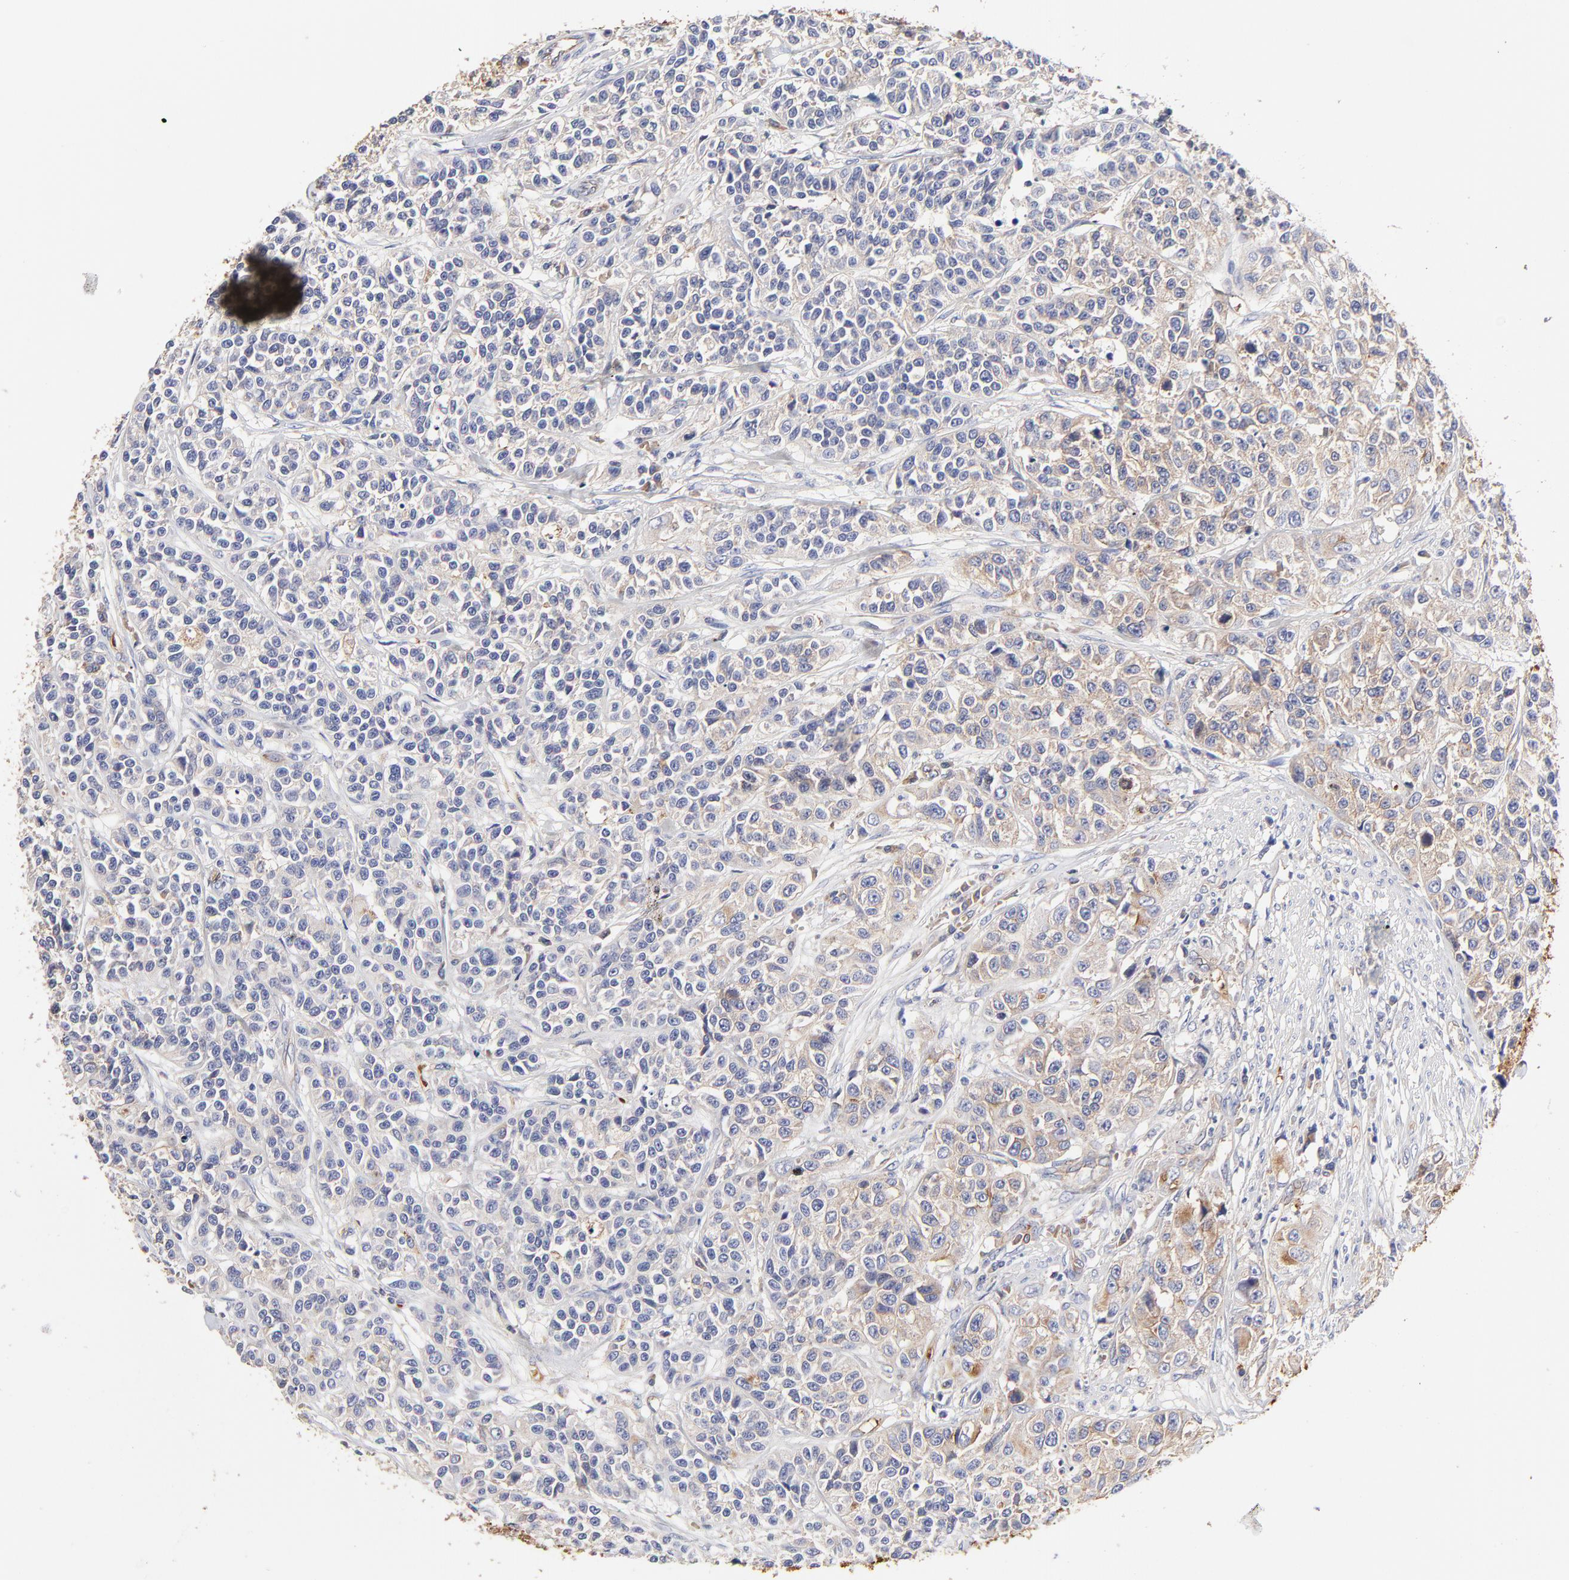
{"staining": {"intensity": "moderate", "quantity": "25%-75%", "location": "cytoplasmic/membranous"}, "tissue": "urothelial cancer", "cell_type": "Tumor cells", "image_type": "cancer", "snomed": [{"axis": "morphology", "description": "Urothelial carcinoma, High grade"}, {"axis": "topography", "description": "Urinary bladder"}], "caption": "Human urothelial cancer stained for a protein (brown) exhibits moderate cytoplasmic/membranous positive expression in approximately 25%-75% of tumor cells.", "gene": "CD2AP", "patient": {"sex": "female", "age": 81}}